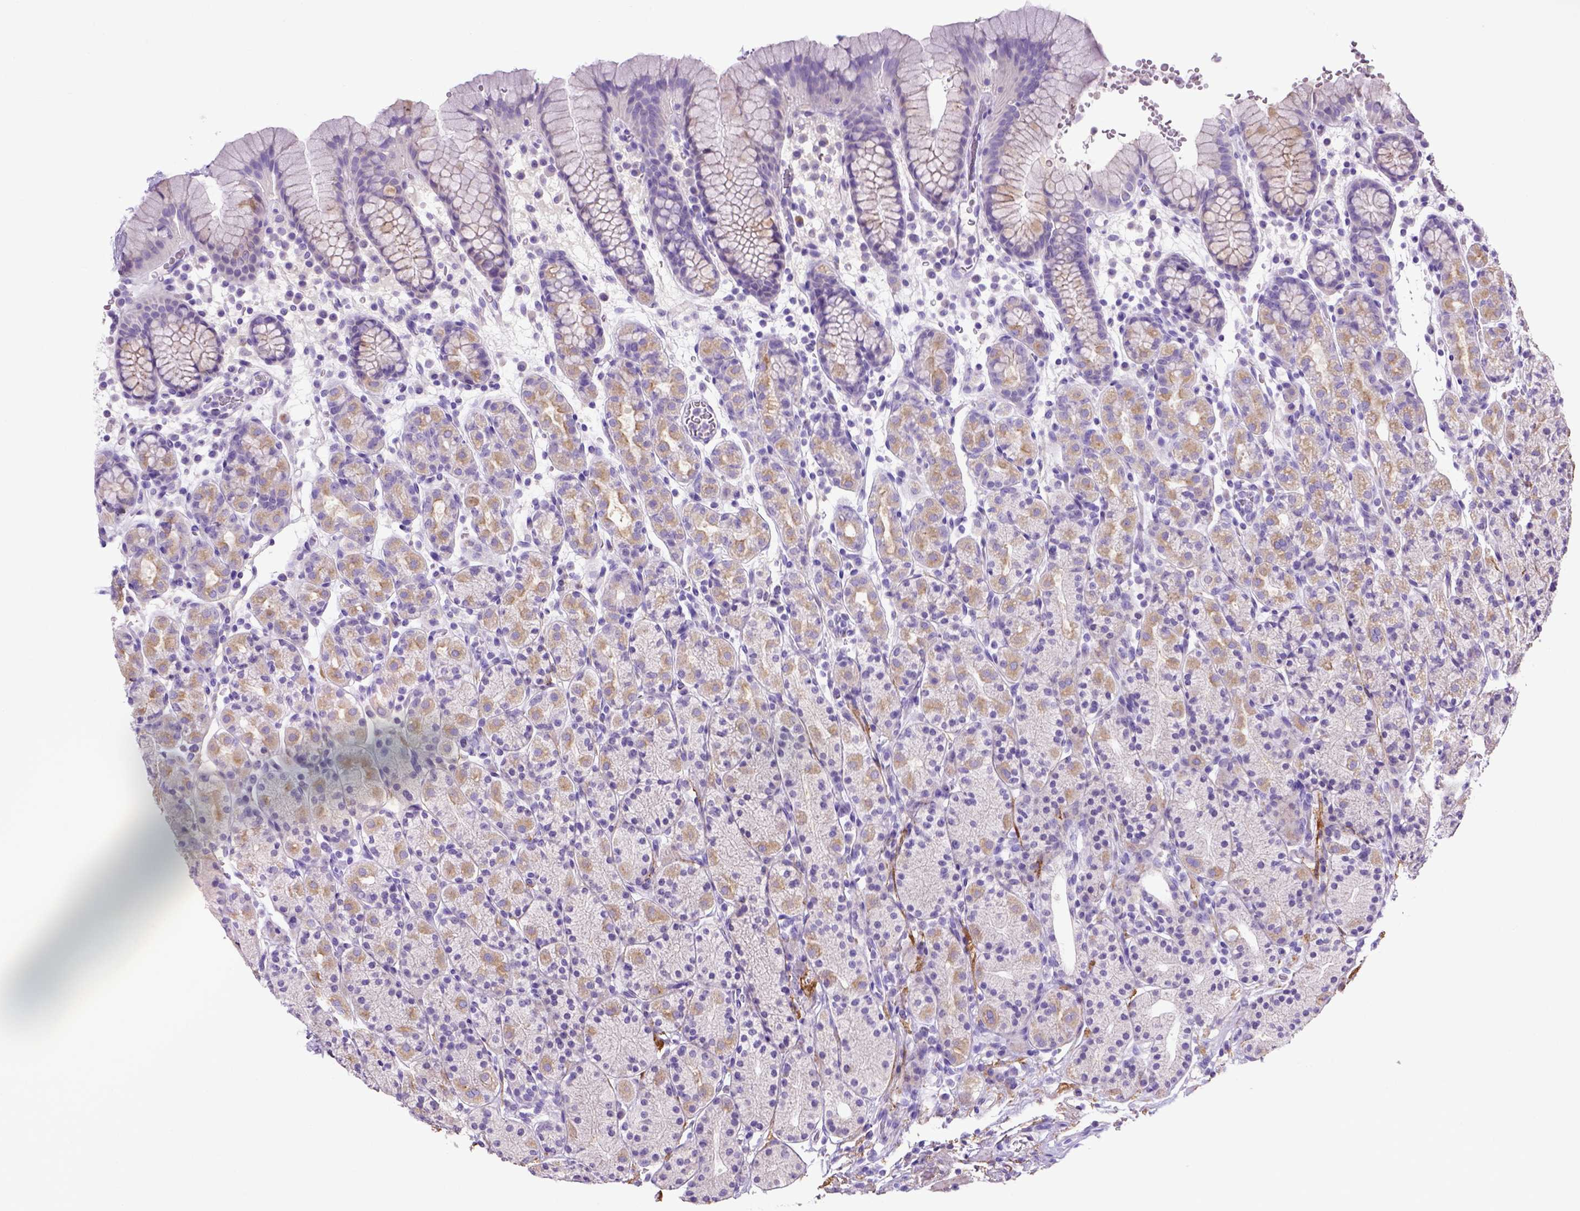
{"staining": {"intensity": "weak", "quantity": "<25%", "location": "cytoplasmic/membranous"}, "tissue": "stomach", "cell_type": "Glandular cells", "image_type": "normal", "snomed": [{"axis": "morphology", "description": "Normal tissue, NOS"}, {"axis": "topography", "description": "Stomach, upper"}, {"axis": "topography", "description": "Stomach"}], "caption": "This is an immunohistochemistry image of unremarkable stomach. There is no expression in glandular cells.", "gene": "SIRPD", "patient": {"sex": "male", "age": 62}}